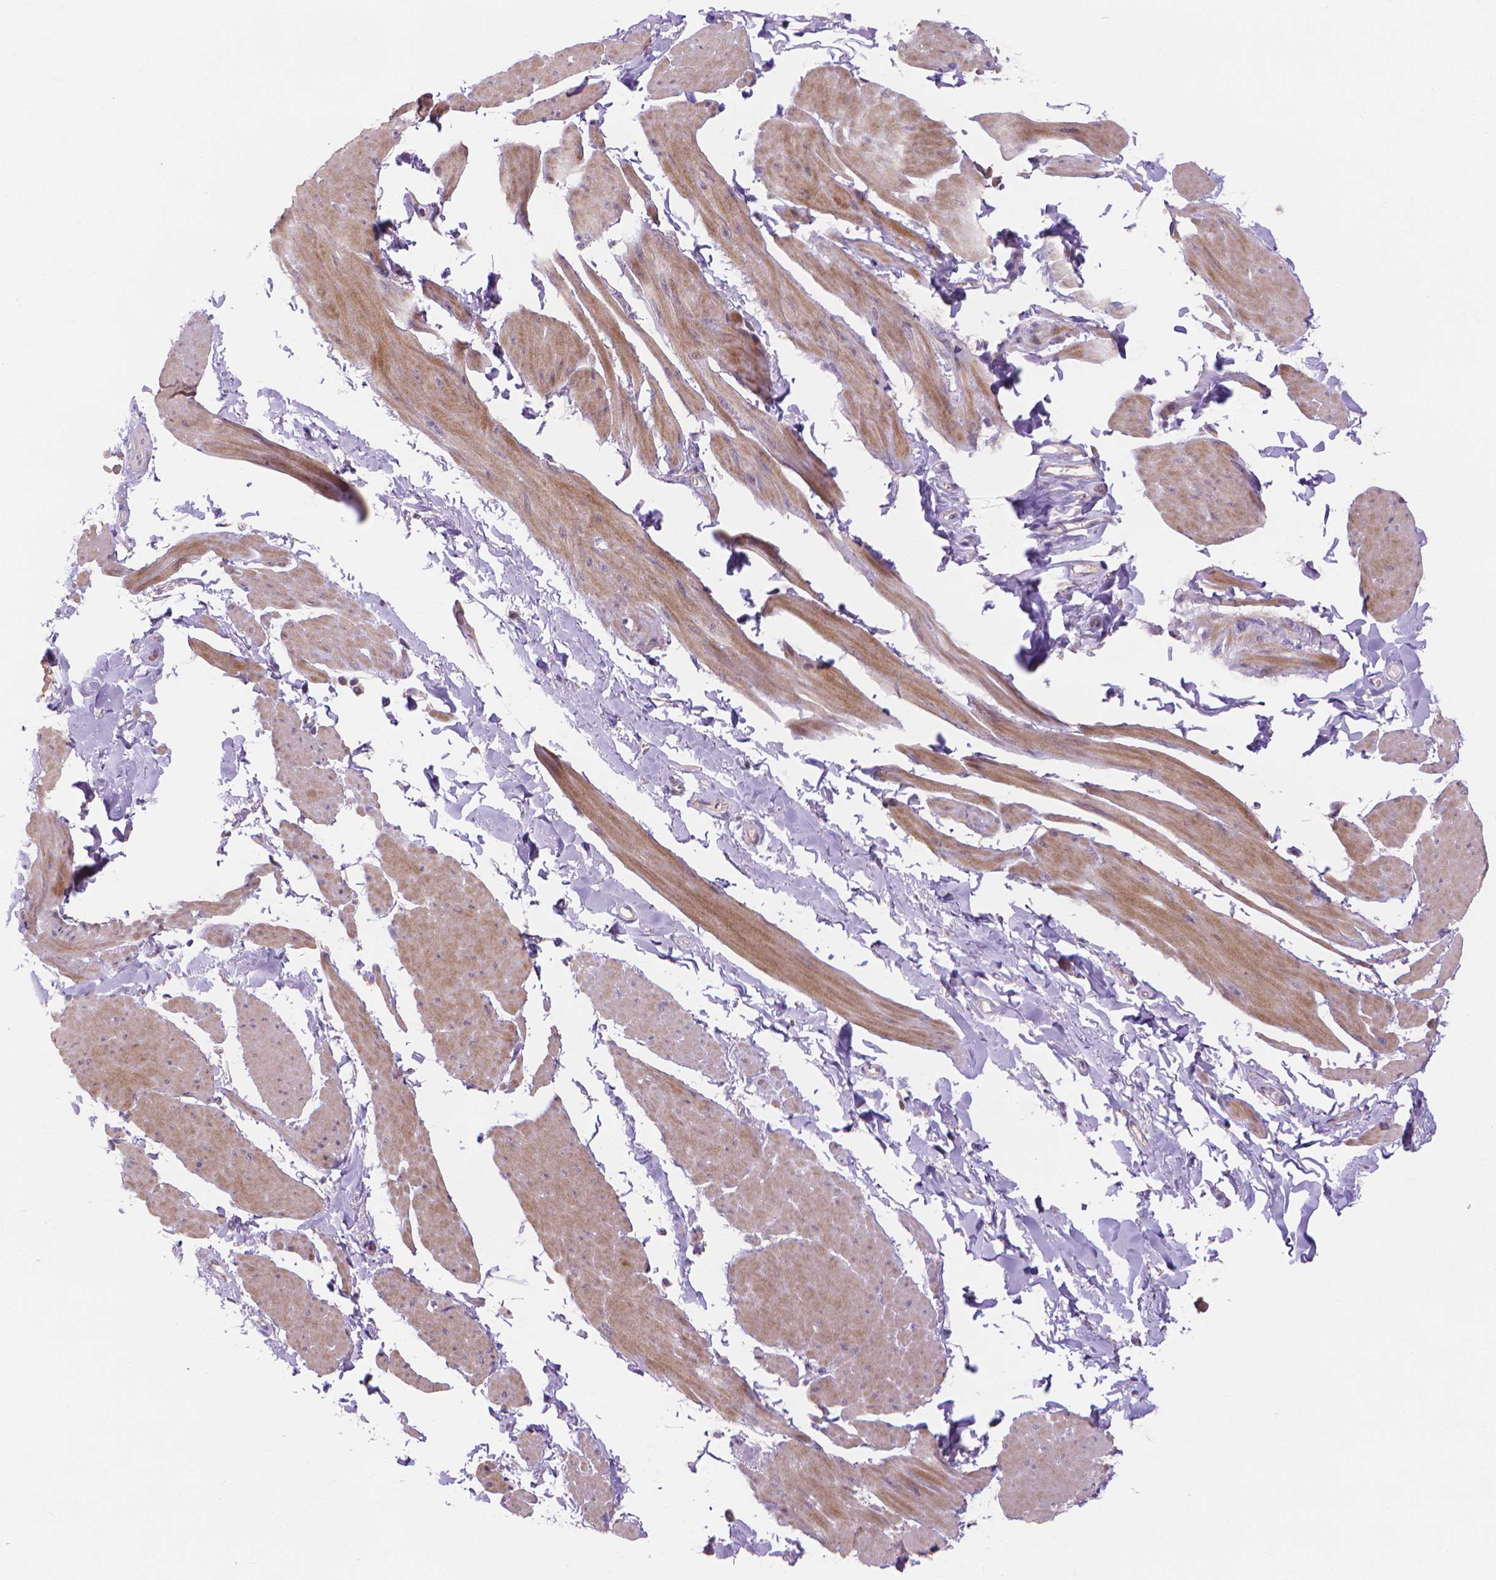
{"staining": {"intensity": "moderate", "quantity": "25%-75%", "location": "cytoplasmic/membranous"}, "tissue": "smooth muscle", "cell_type": "Smooth muscle cells", "image_type": "normal", "snomed": [{"axis": "morphology", "description": "Normal tissue, NOS"}, {"axis": "topography", "description": "Adipose tissue"}, {"axis": "topography", "description": "Smooth muscle"}, {"axis": "topography", "description": "Peripheral nerve tissue"}], "caption": "A brown stain labels moderate cytoplasmic/membranous expression of a protein in smooth muscle cells of normal human smooth muscle.", "gene": "PRDM13", "patient": {"sex": "male", "age": 83}}